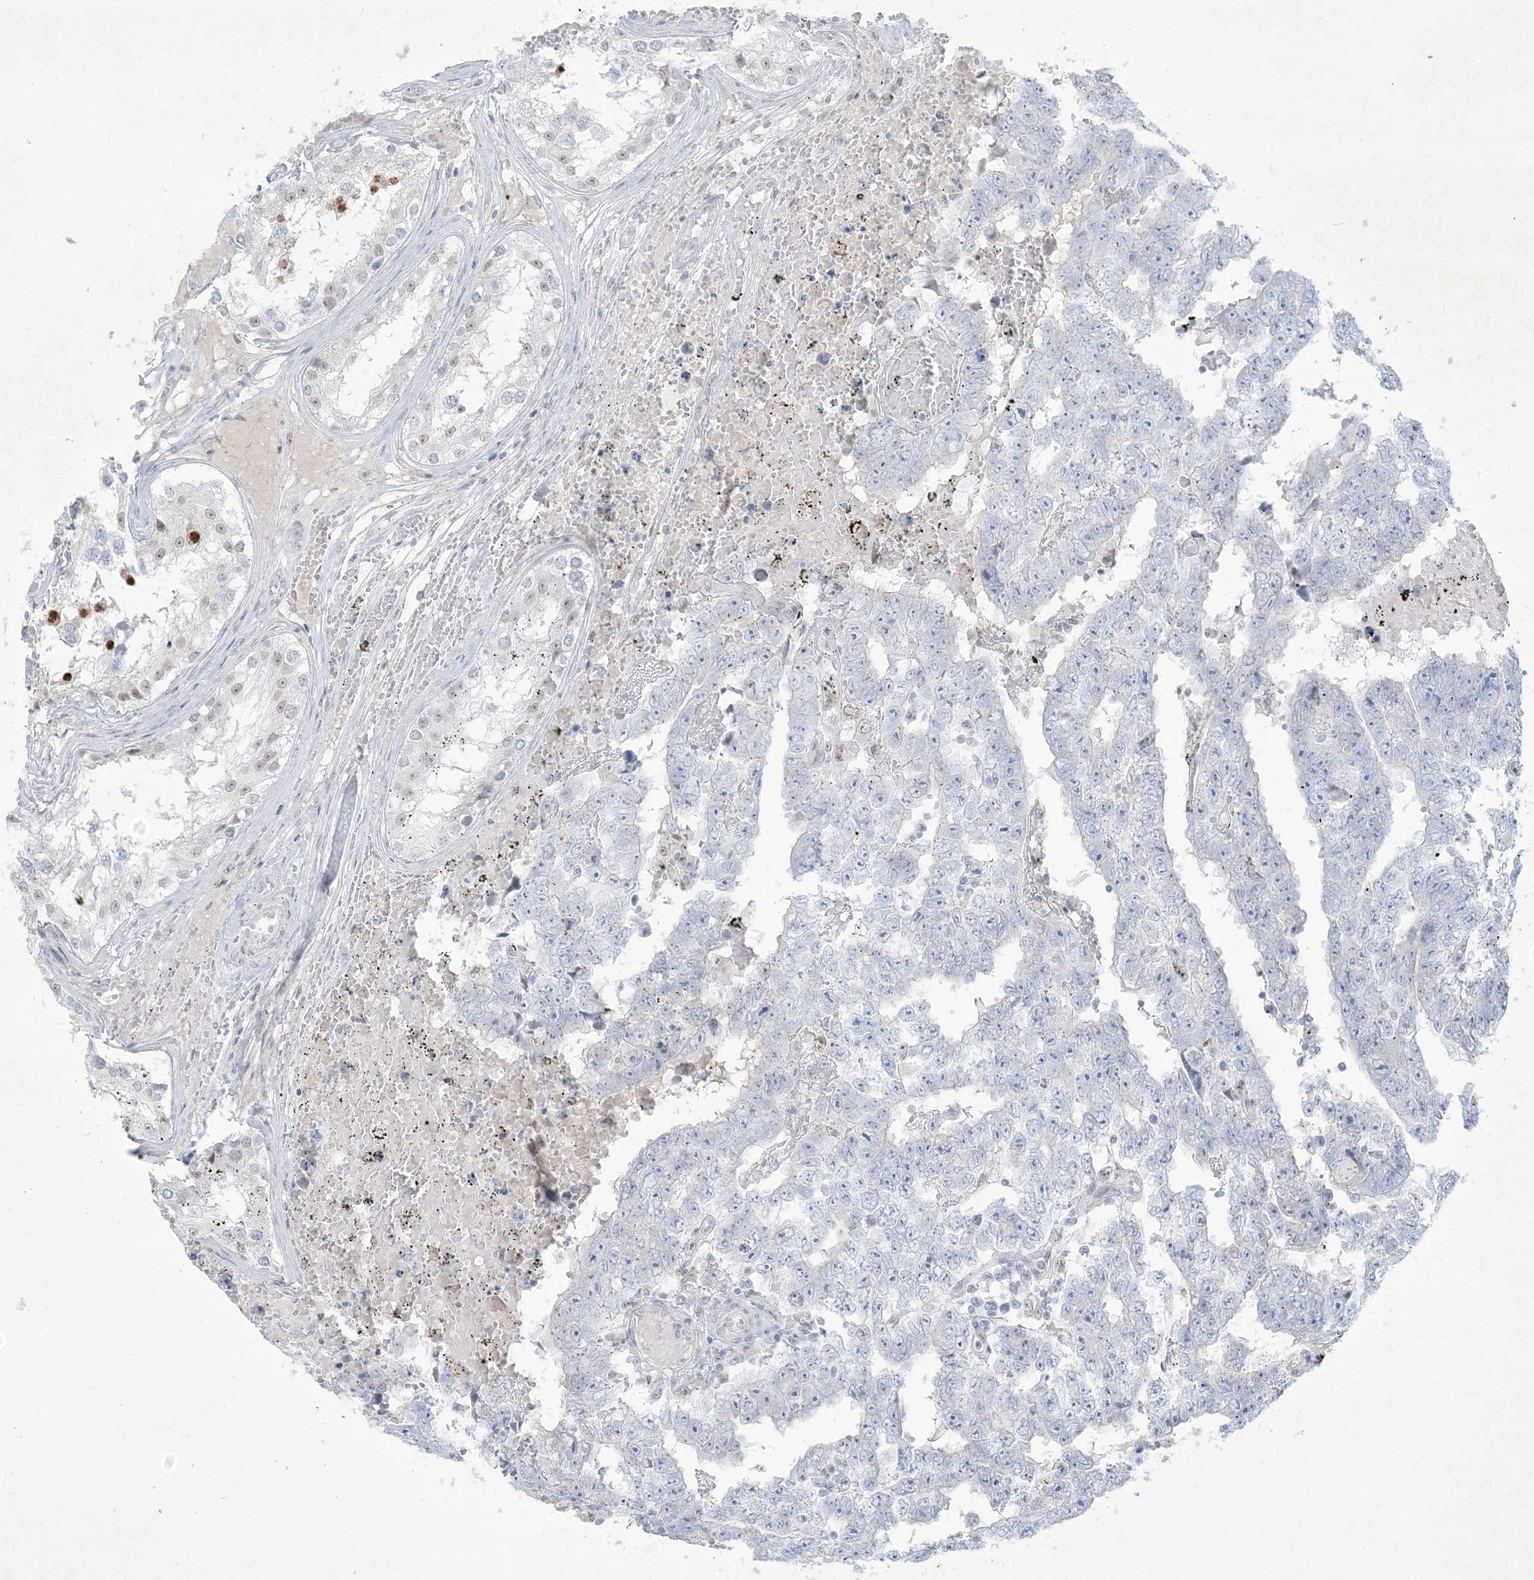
{"staining": {"intensity": "negative", "quantity": "none", "location": "none"}, "tissue": "testis cancer", "cell_type": "Tumor cells", "image_type": "cancer", "snomed": [{"axis": "morphology", "description": "Carcinoma, Embryonal, NOS"}, {"axis": "topography", "description": "Testis"}], "caption": "Protein analysis of testis cancer shows no significant staining in tumor cells.", "gene": "HOMEZ", "patient": {"sex": "male", "age": 25}}